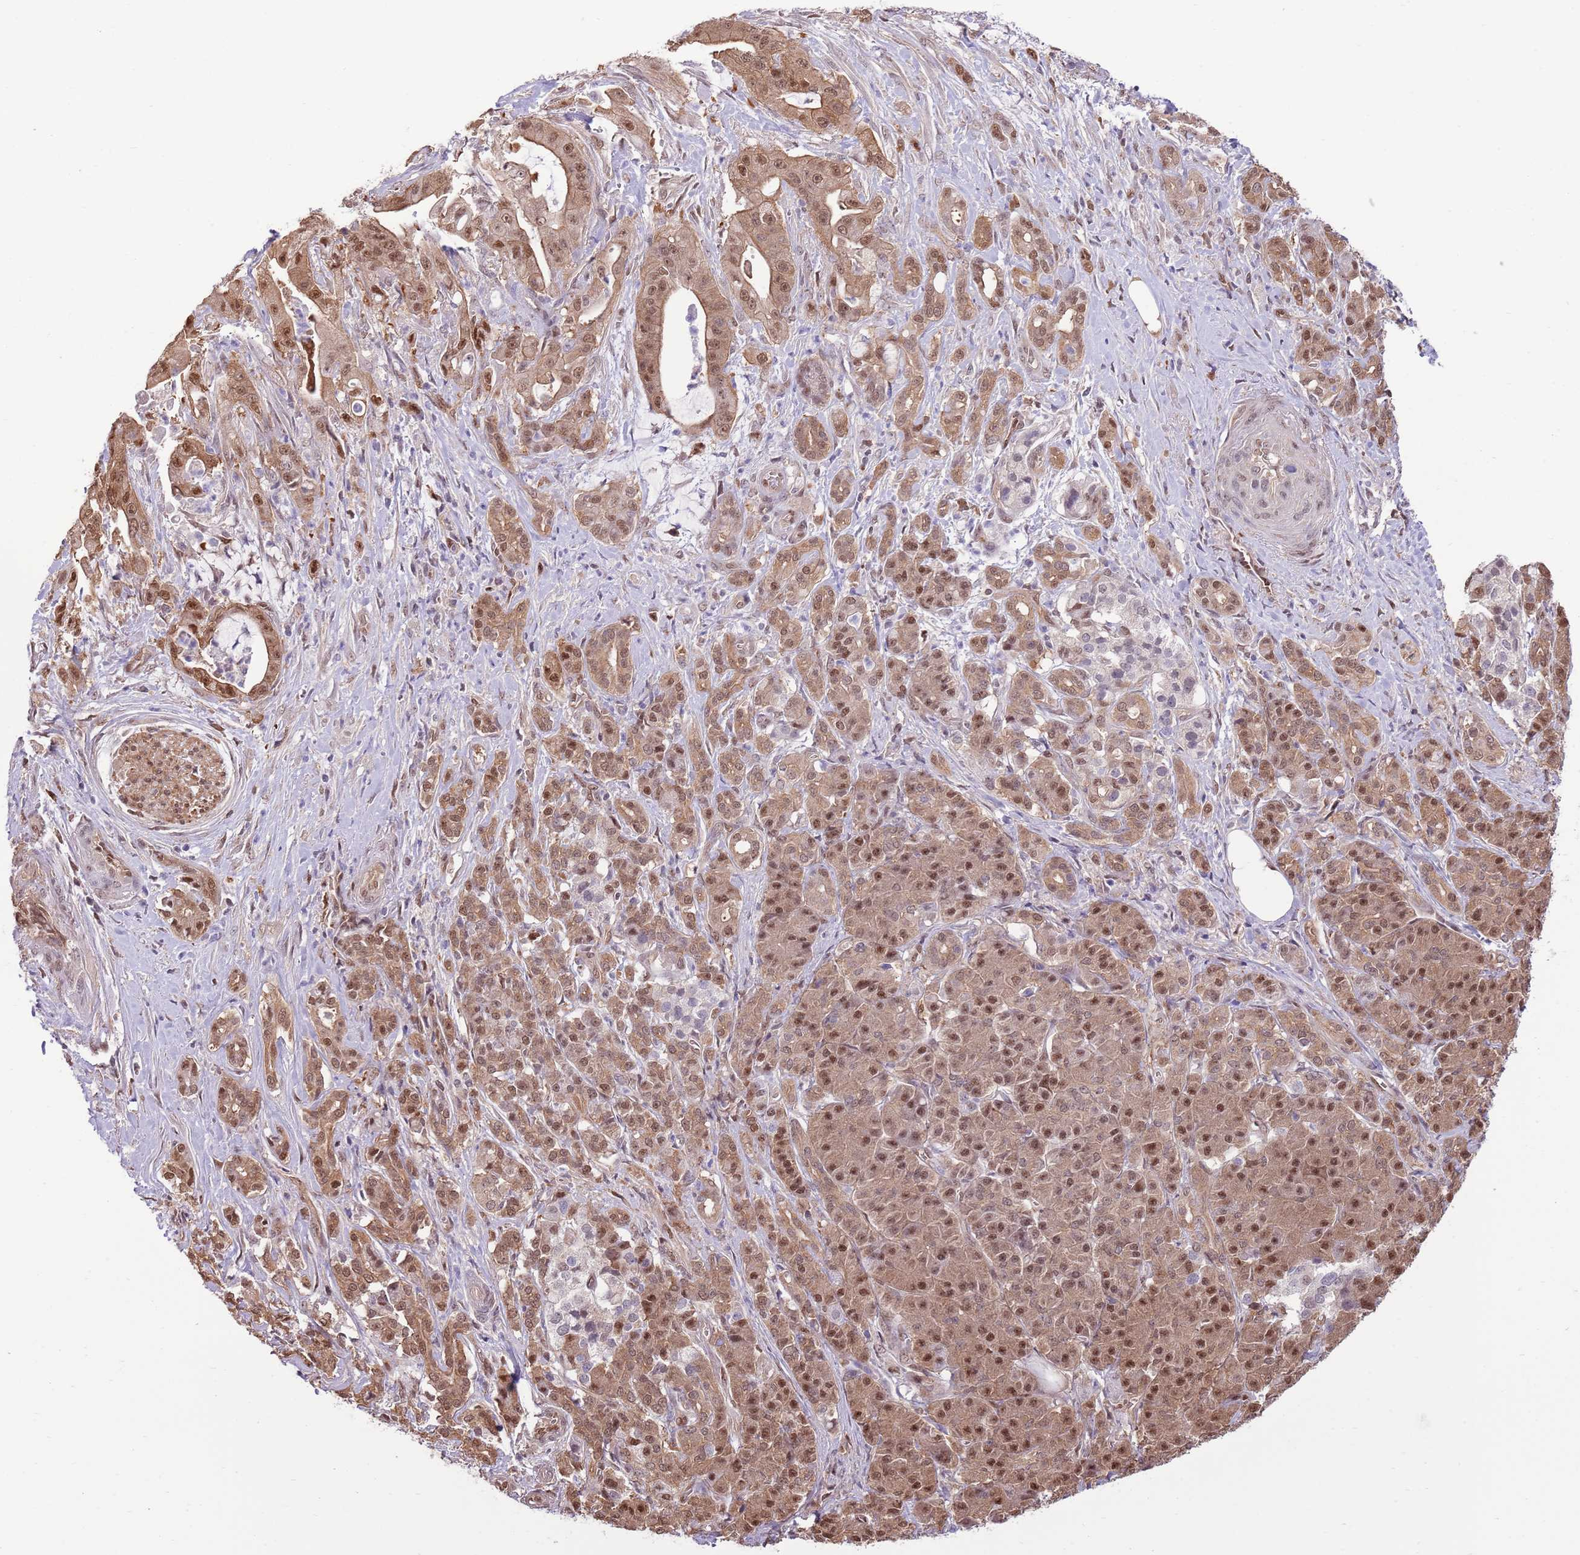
{"staining": {"intensity": "moderate", "quantity": ">75%", "location": "cytoplasmic/membranous,nuclear"}, "tissue": "pancreatic cancer", "cell_type": "Tumor cells", "image_type": "cancer", "snomed": [{"axis": "morphology", "description": "Adenocarcinoma, NOS"}, {"axis": "topography", "description": "Pancreas"}], "caption": "Protein expression analysis of human pancreatic cancer (adenocarcinoma) reveals moderate cytoplasmic/membranous and nuclear staining in about >75% of tumor cells.", "gene": "NSFL1C", "patient": {"sex": "male", "age": 57}}